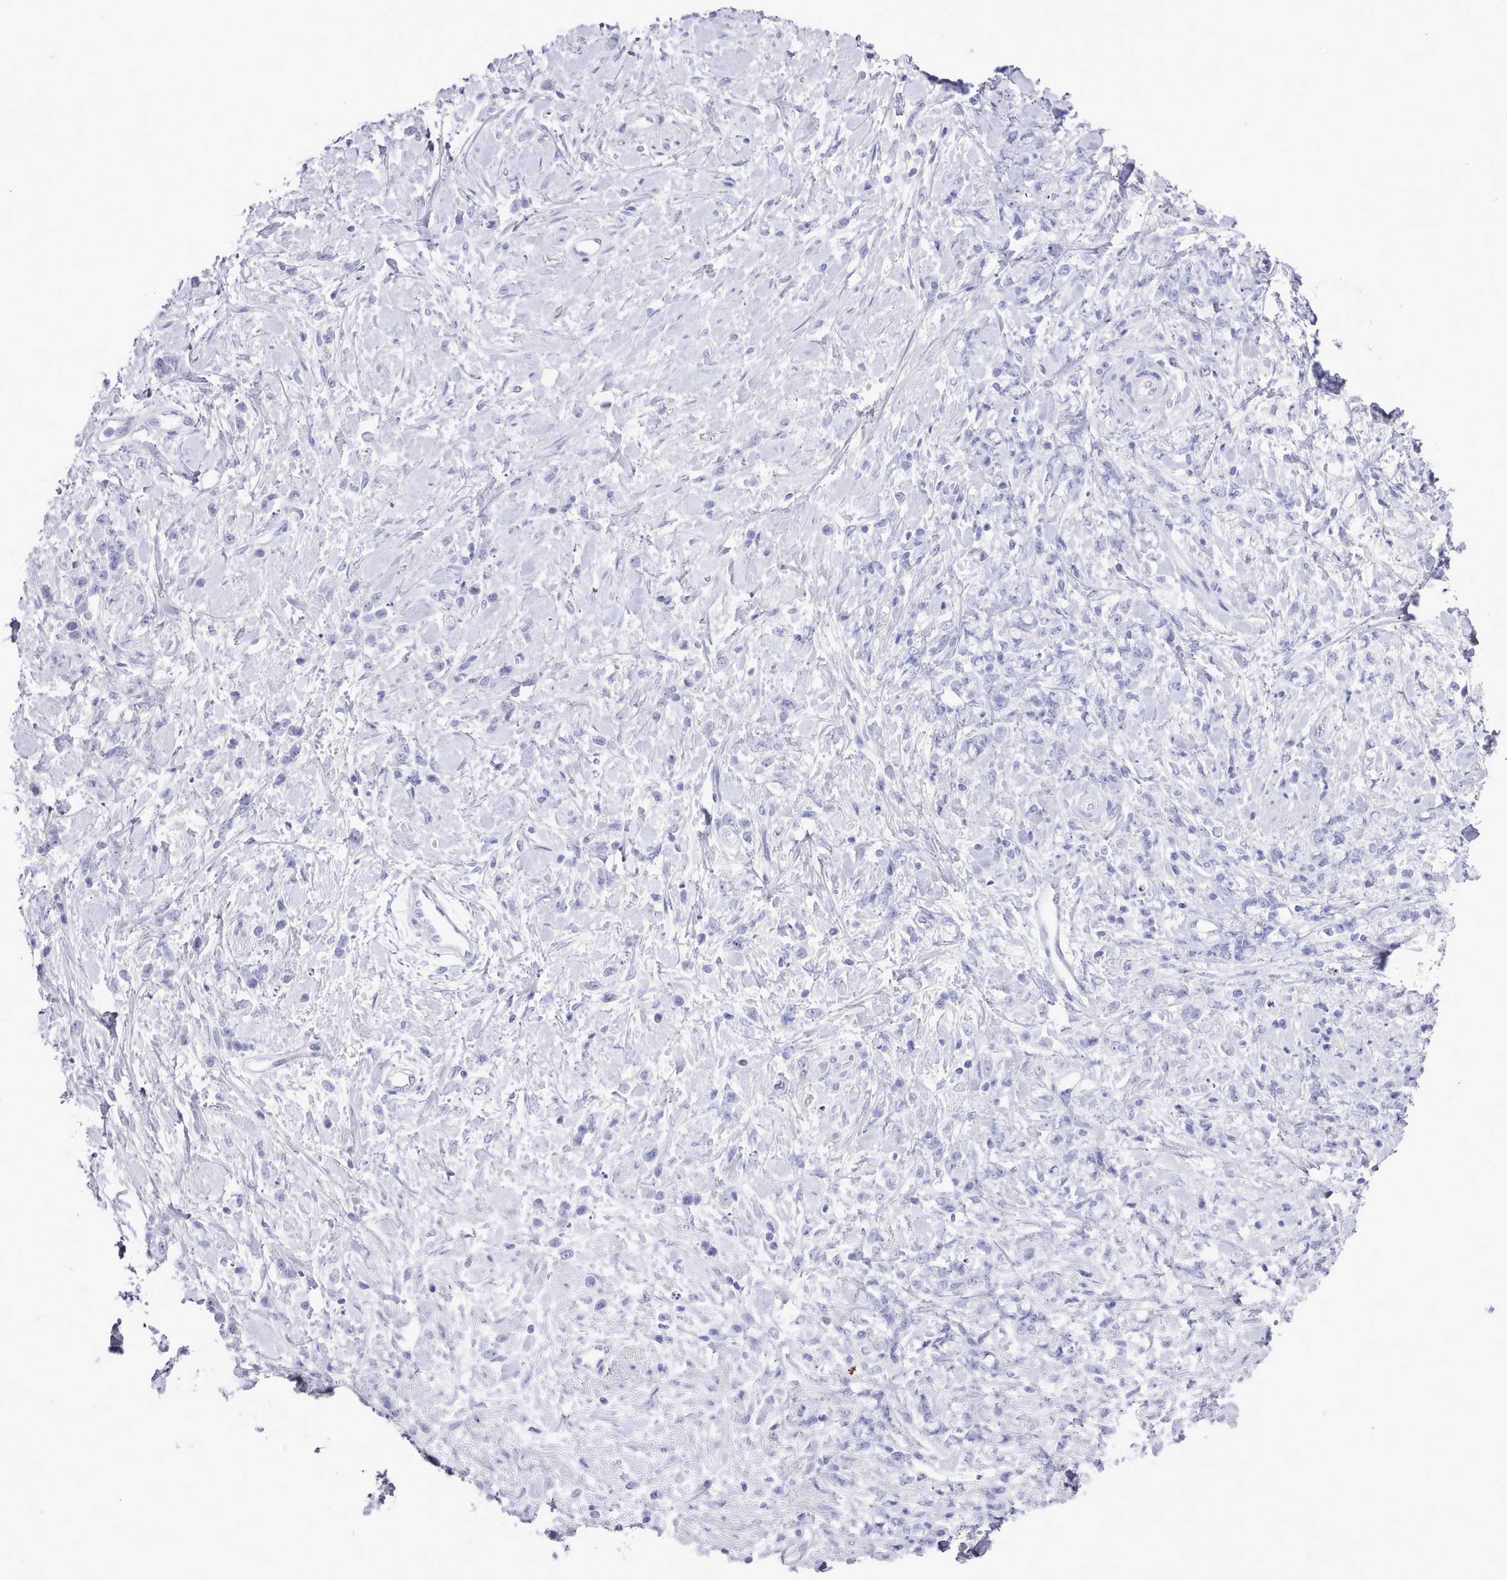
{"staining": {"intensity": "negative", "quantity": "none", "location": "none"}, "tissue": "stomach cancer", "cell_type": "Tumor cells", "image_type": "cancer", "snomed": [{"axis": "morphology", "description": "Adenocarcinoma, NOS"}, {"axis": "topography", "description": "Stomach"}], "caption": "Immunohistochemistry histopathology image of human stomach cancer (adenocarcinoma) stained for a protein (brown), which reveals no staining in tumor cells.", "gene": "LRRC37A", "patient": {"sex": "female", "age": 60}}